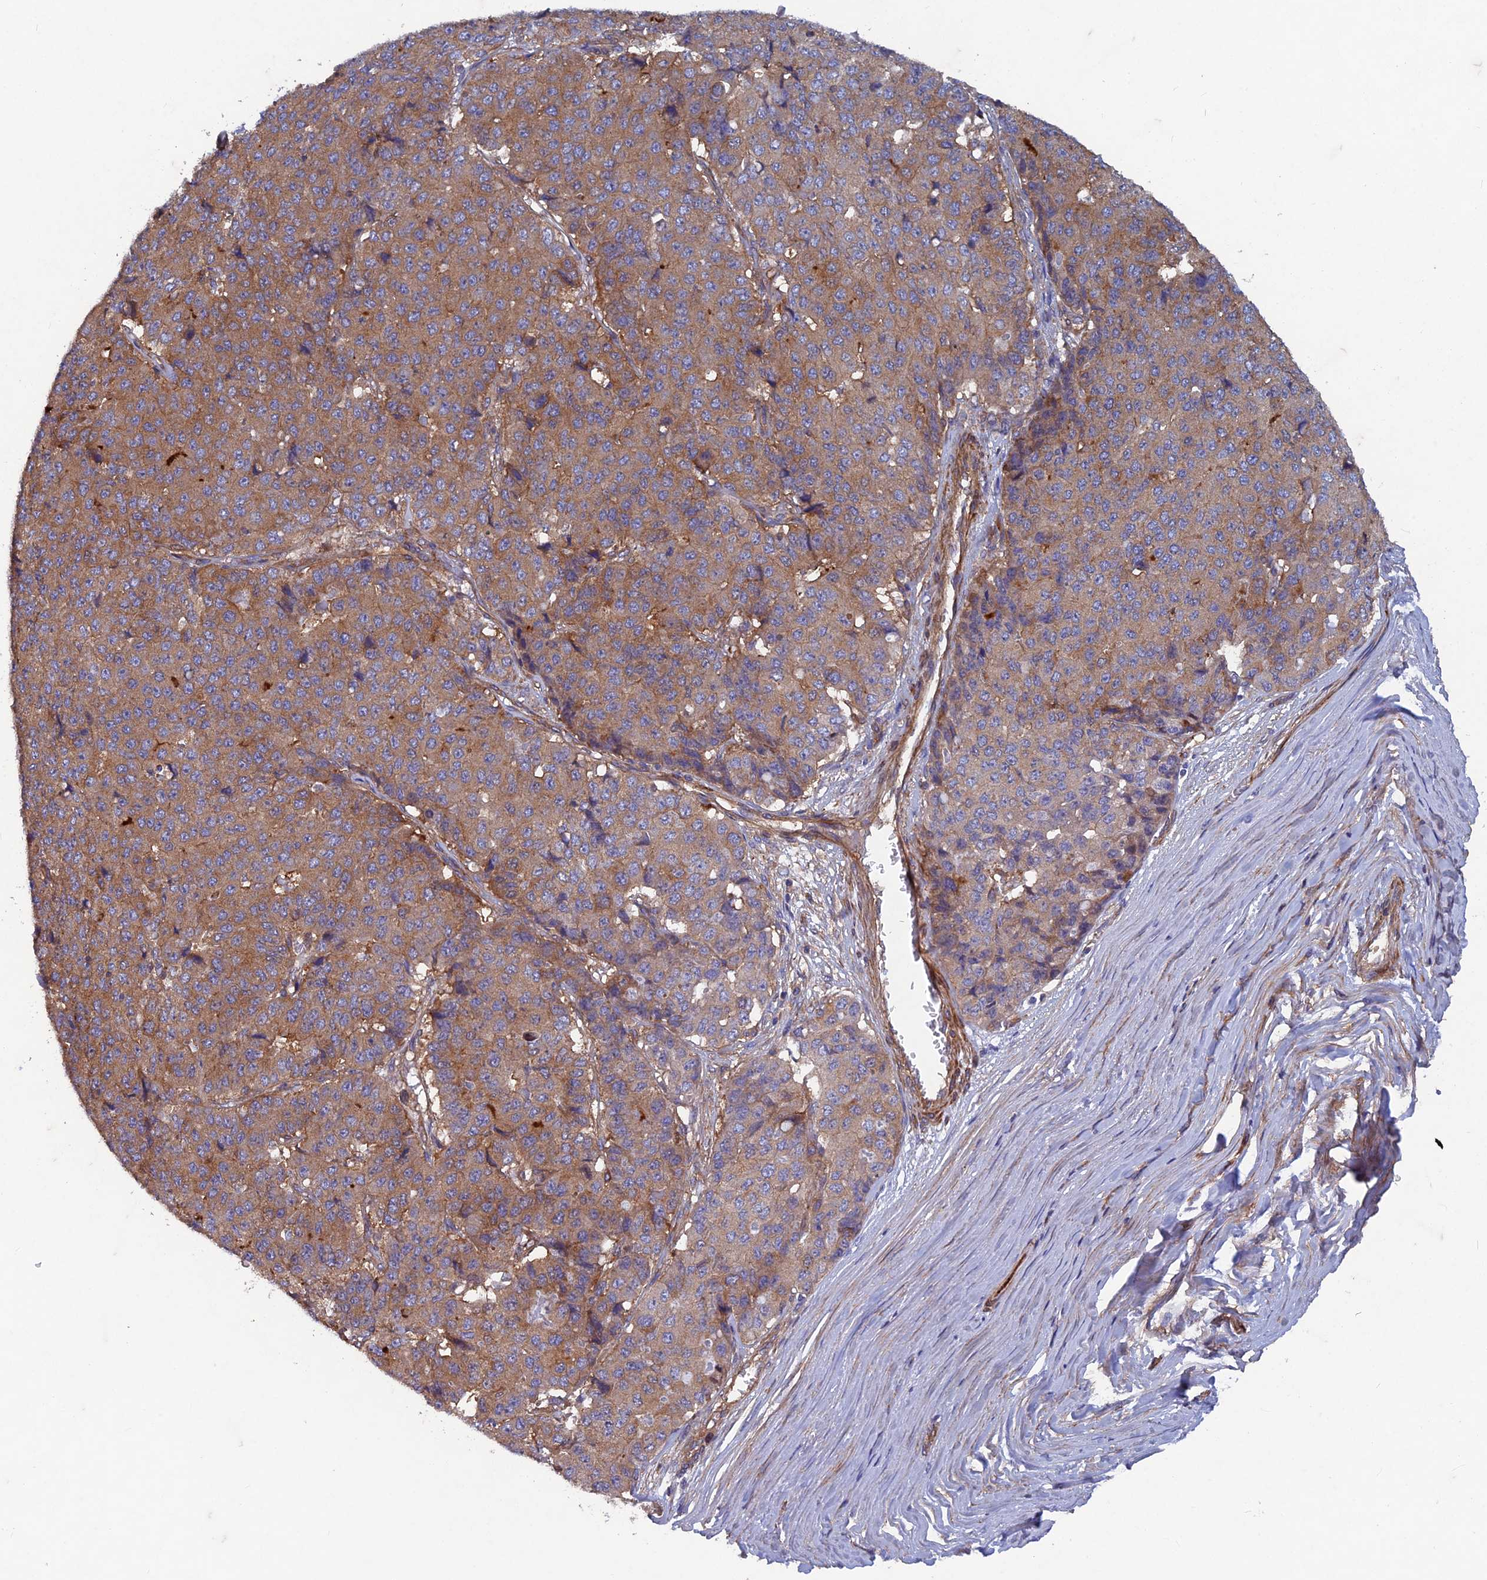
{"staining": {"intensity": "moderate", "quantity": ">75%", "location": "cytoplasmic/membranous"}, "tissue": "pancreatic cancer", "cell_type": "Tumor cells", "image_type": "cancer", "snomed": [{"axis": "morphology", "description": "Adenocarcinoma, NOS"}, {"axis": "topography", "description": "Pancreas"}], "caption": "Pancreatic adenocarcinoma tissue displays moderate cytoplasmic/membranous expression in about >75% of tumor cells", "gene": "NCAPG", "patient": {"sex": "male", "age": 50}}